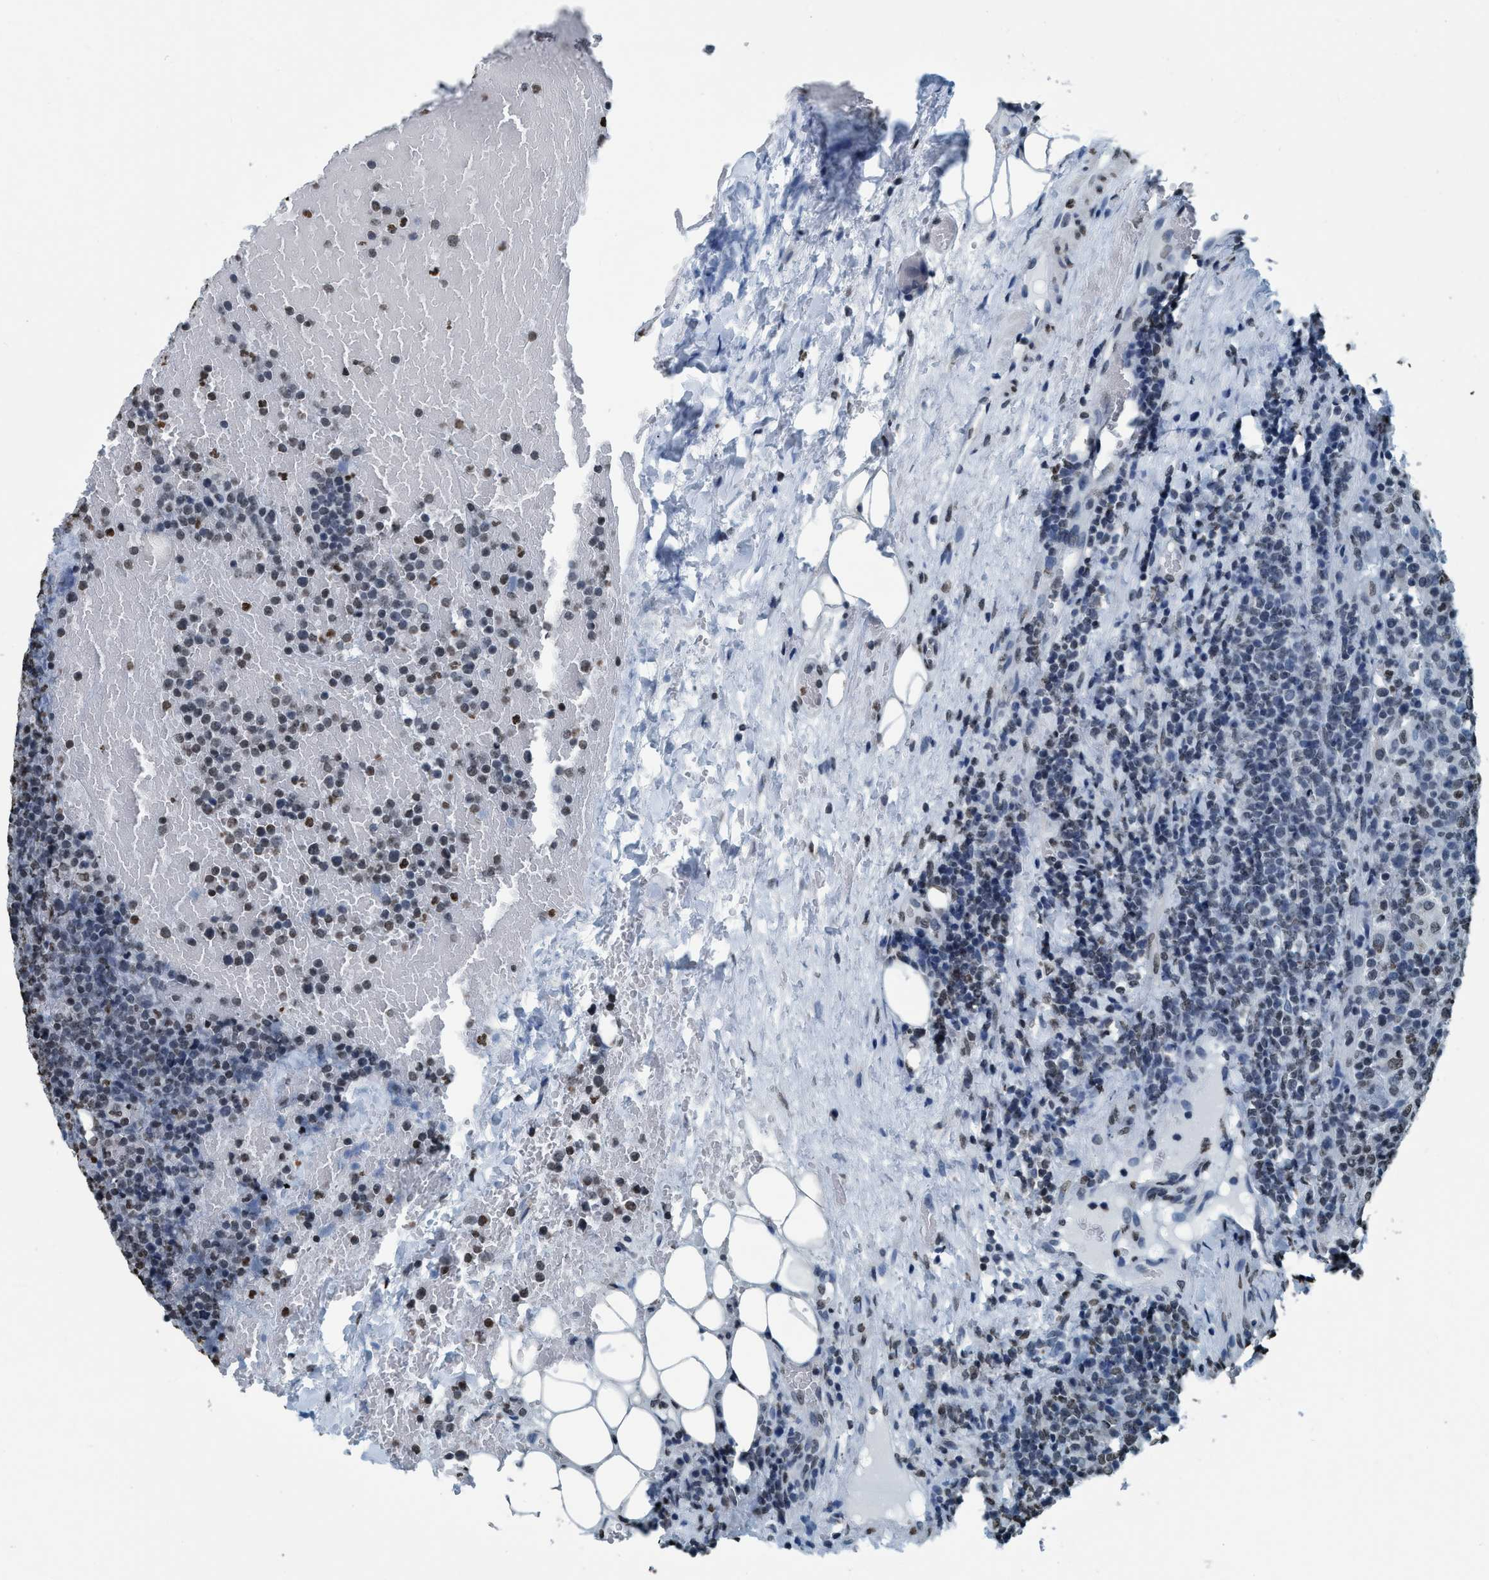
{"staining": {"intensity": "weak", "quantity": "<25%", "location": "nuclear"}, "tissue": "lymphoma", "cell_type": "Tumor cells", "image_type": "cancer", "snomed": [{"axis": "morphology", "description": "Malignant lymphoma, non-Hodgkin's type, High grade"}, {"axis": "topography", "description": "Lymph node"}], "caption": "Immunohistochemistry (IHC) micrograph of neoplastic tissue: human lymphoma stained with DAB shows no significant protein positivity in tumor cells.", "gene": "CCNE2", "patient": {"sex": "male", "age": 61}}